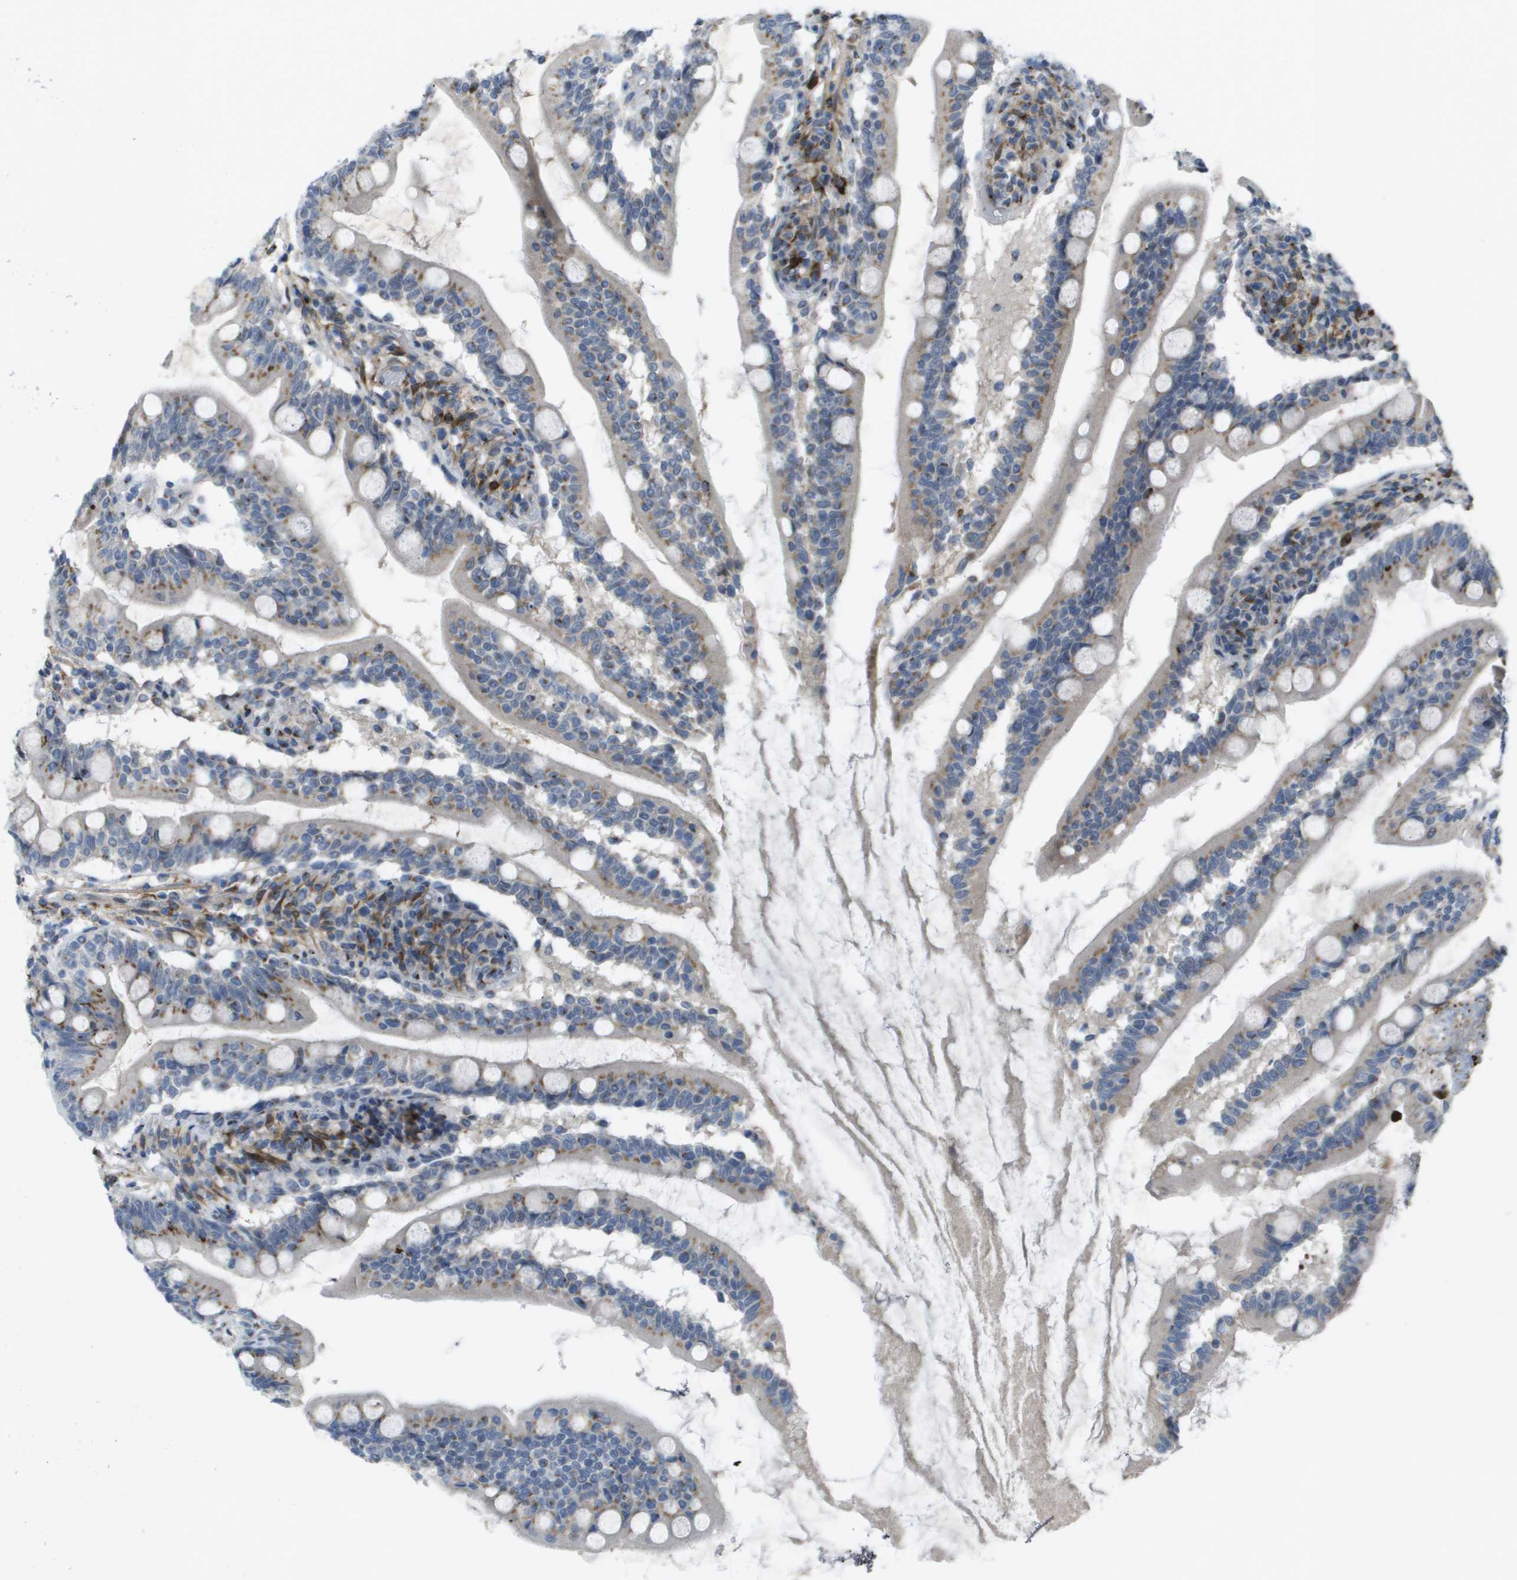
{"staining": {"intensity": "moderate", "quantity": "25%-75%", "location": "cytoplasmic/membranous"}, "tissue": "small intestine", "cell_type": "Glandular cells", "image_type": "normal", "snomed": [{"axis": "morphology", "description": "Normal tissue, NOS"}, {"axis": "topography", "description": "Small intestine"}], "caption": "Immunohistochemical staining of benign human small intestine reveals medium levels of moderate cytoplasmic/membranous staining in about 25%-75% of glandular cells.", "gene": "QSOX2", "patient": {"sex": "female", "age": 56}}